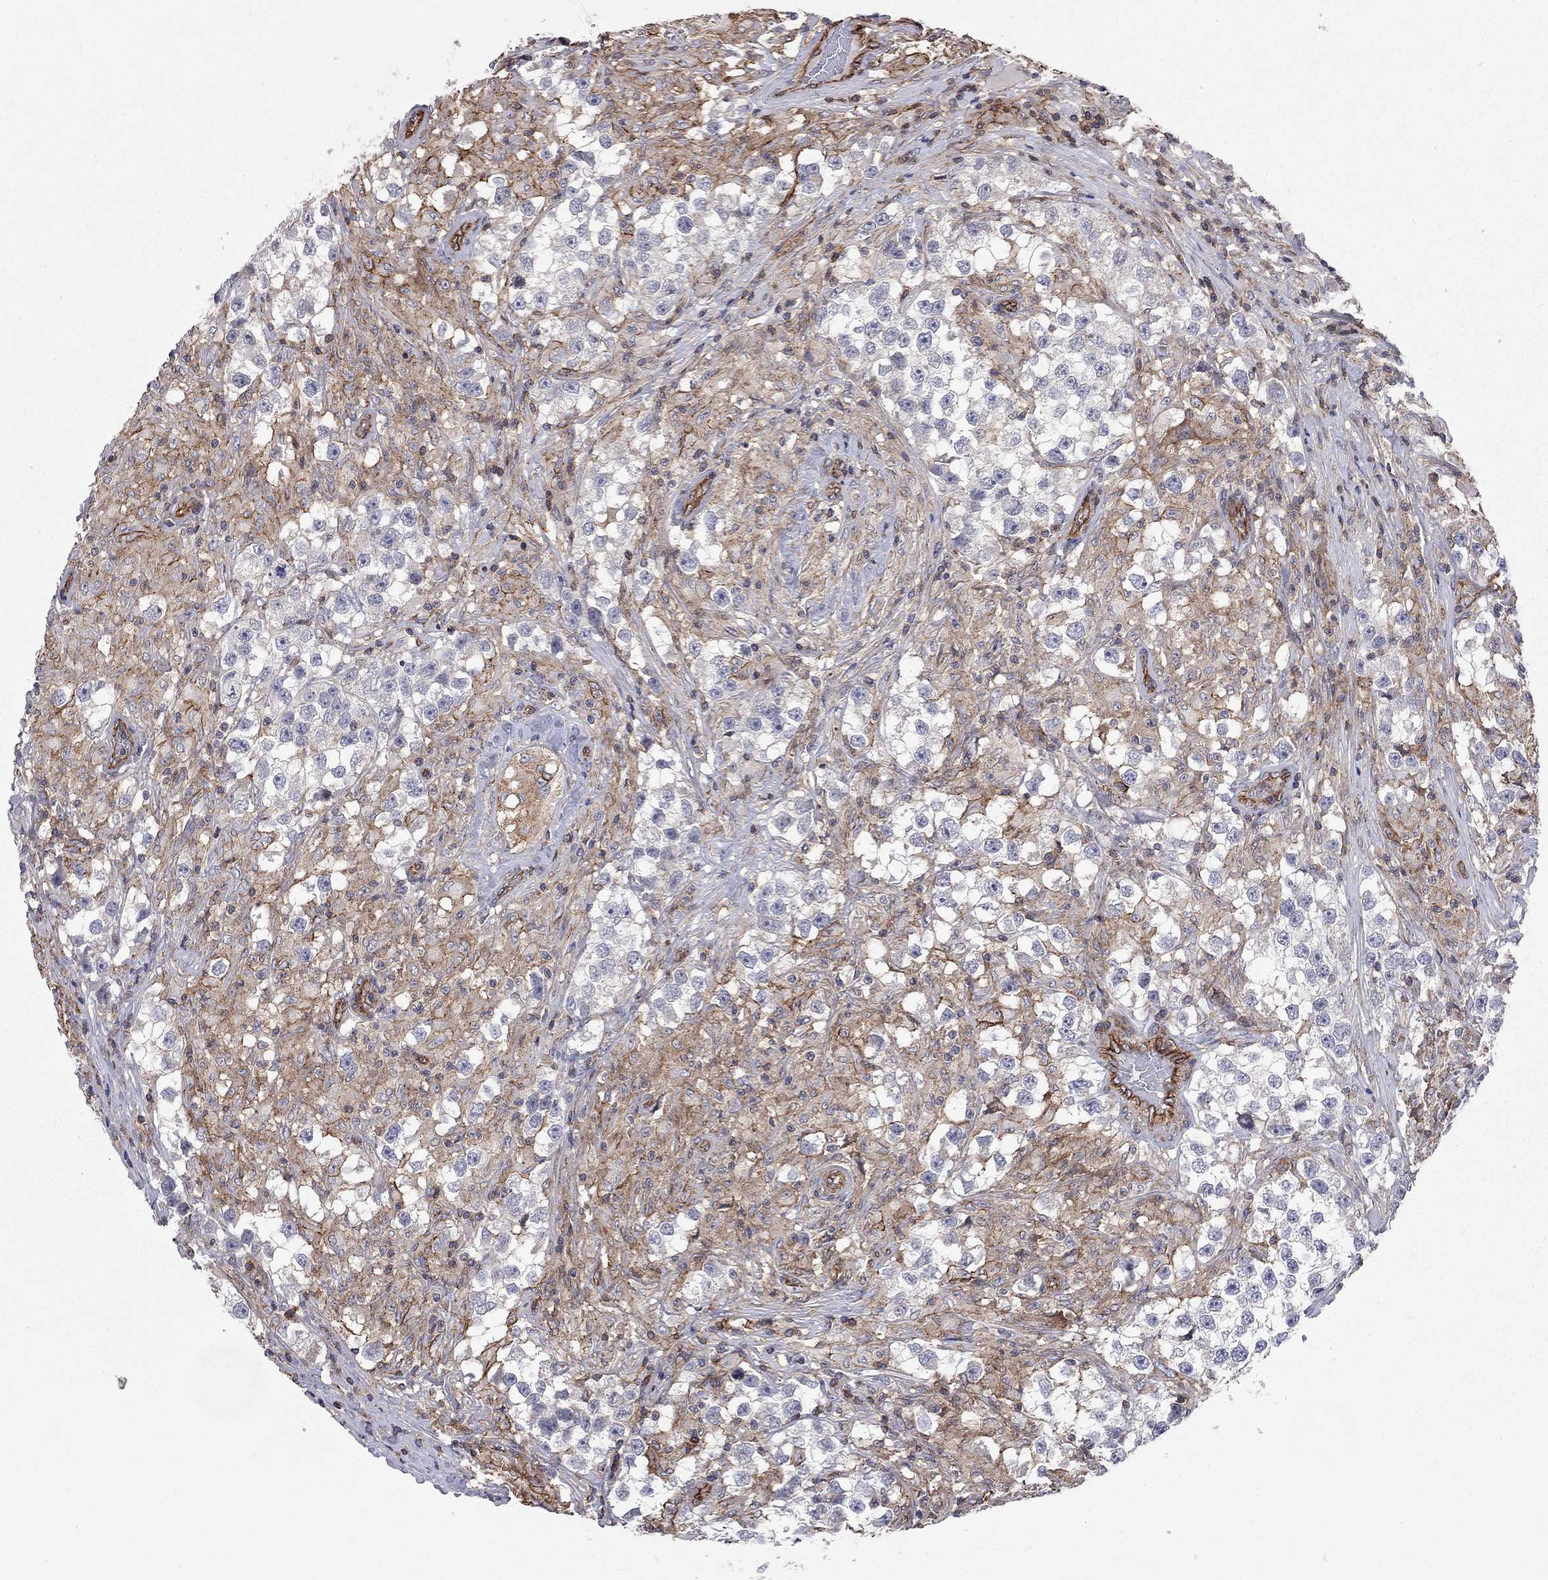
{"staining": {"intensity": "moderate", "quantity": "<25%", "location": "cytoplasmic/membranous"}, "tissue": "testis cancer", "cell_type": "Tumor cells", "image_type": "cancer", "snomed": [{"axis": "morphology", "description": "Seminoma, NOS"}, {"axis": "topography", "description": "Testis"}], "caption": "Moderate cytoplasmic/membranous protein expression is identified in about <25% of tumor cells in seminoma (testis).", "gene": "RASEF", "patient": {"sex": "male", "age": 46}}